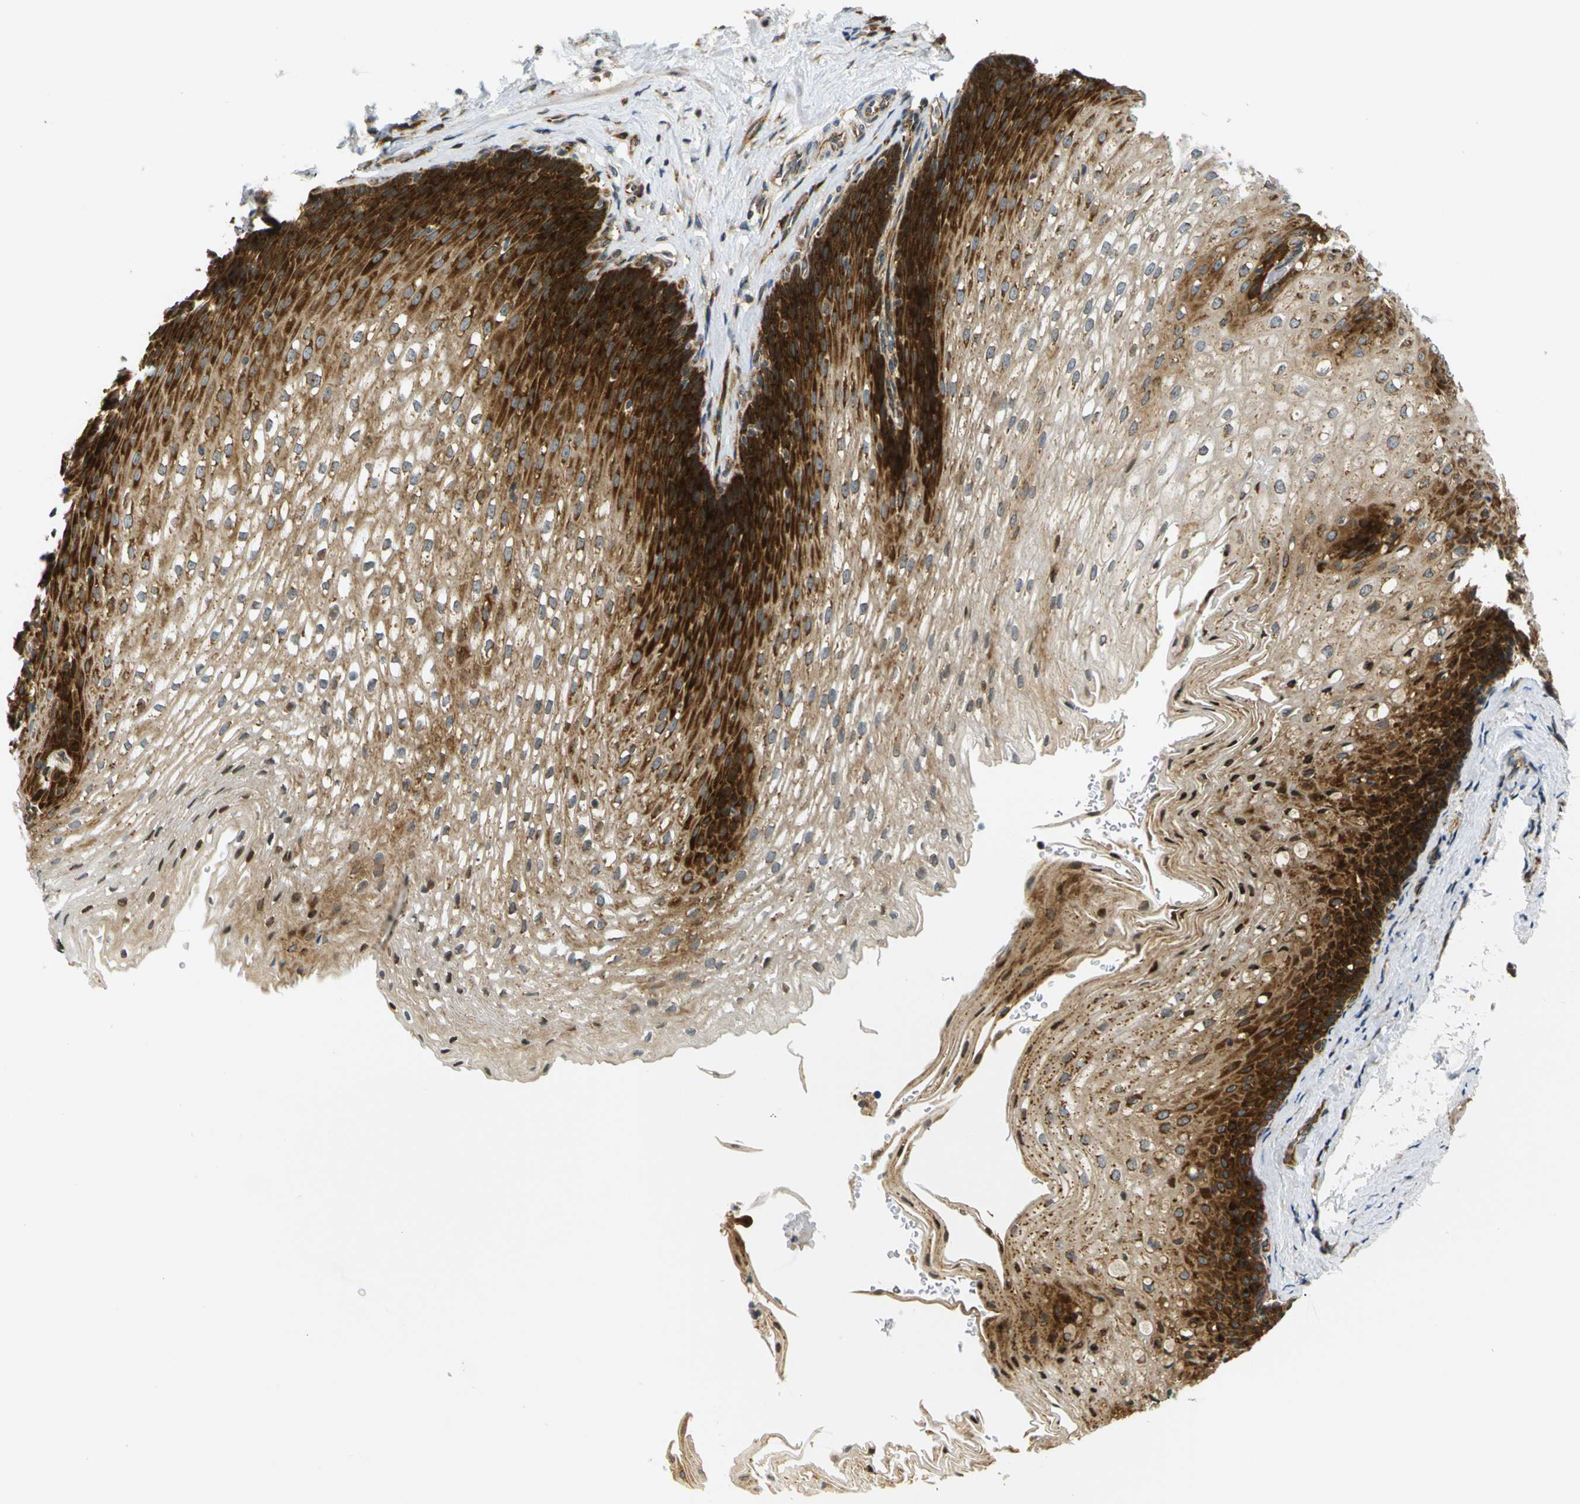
{"staining": {"intensity": "strong", "quantity": "25%-75%", "location": "cytoplasmic/membranous"}, "tissue": "esophagus", "cell_type": "Squamous epithelial cells", "image_type": "normal", "snomed": [{"axis": "morphology", "description": "Normal tissue, NOS"}, {"axis": "topography", "description": "Esophagus"}], "caption": "Esophagus stained with DAB (3,3'-diaminobenzidine) immunohistochemistry demonstrates high levels of strong cytoplasmic/membranous positivity in about 25%-75% of squamous epithelial cells. Nuclei are stained in blue.", "gene": "ABCE1", "patient": {"sex": "male", "age": 48}}